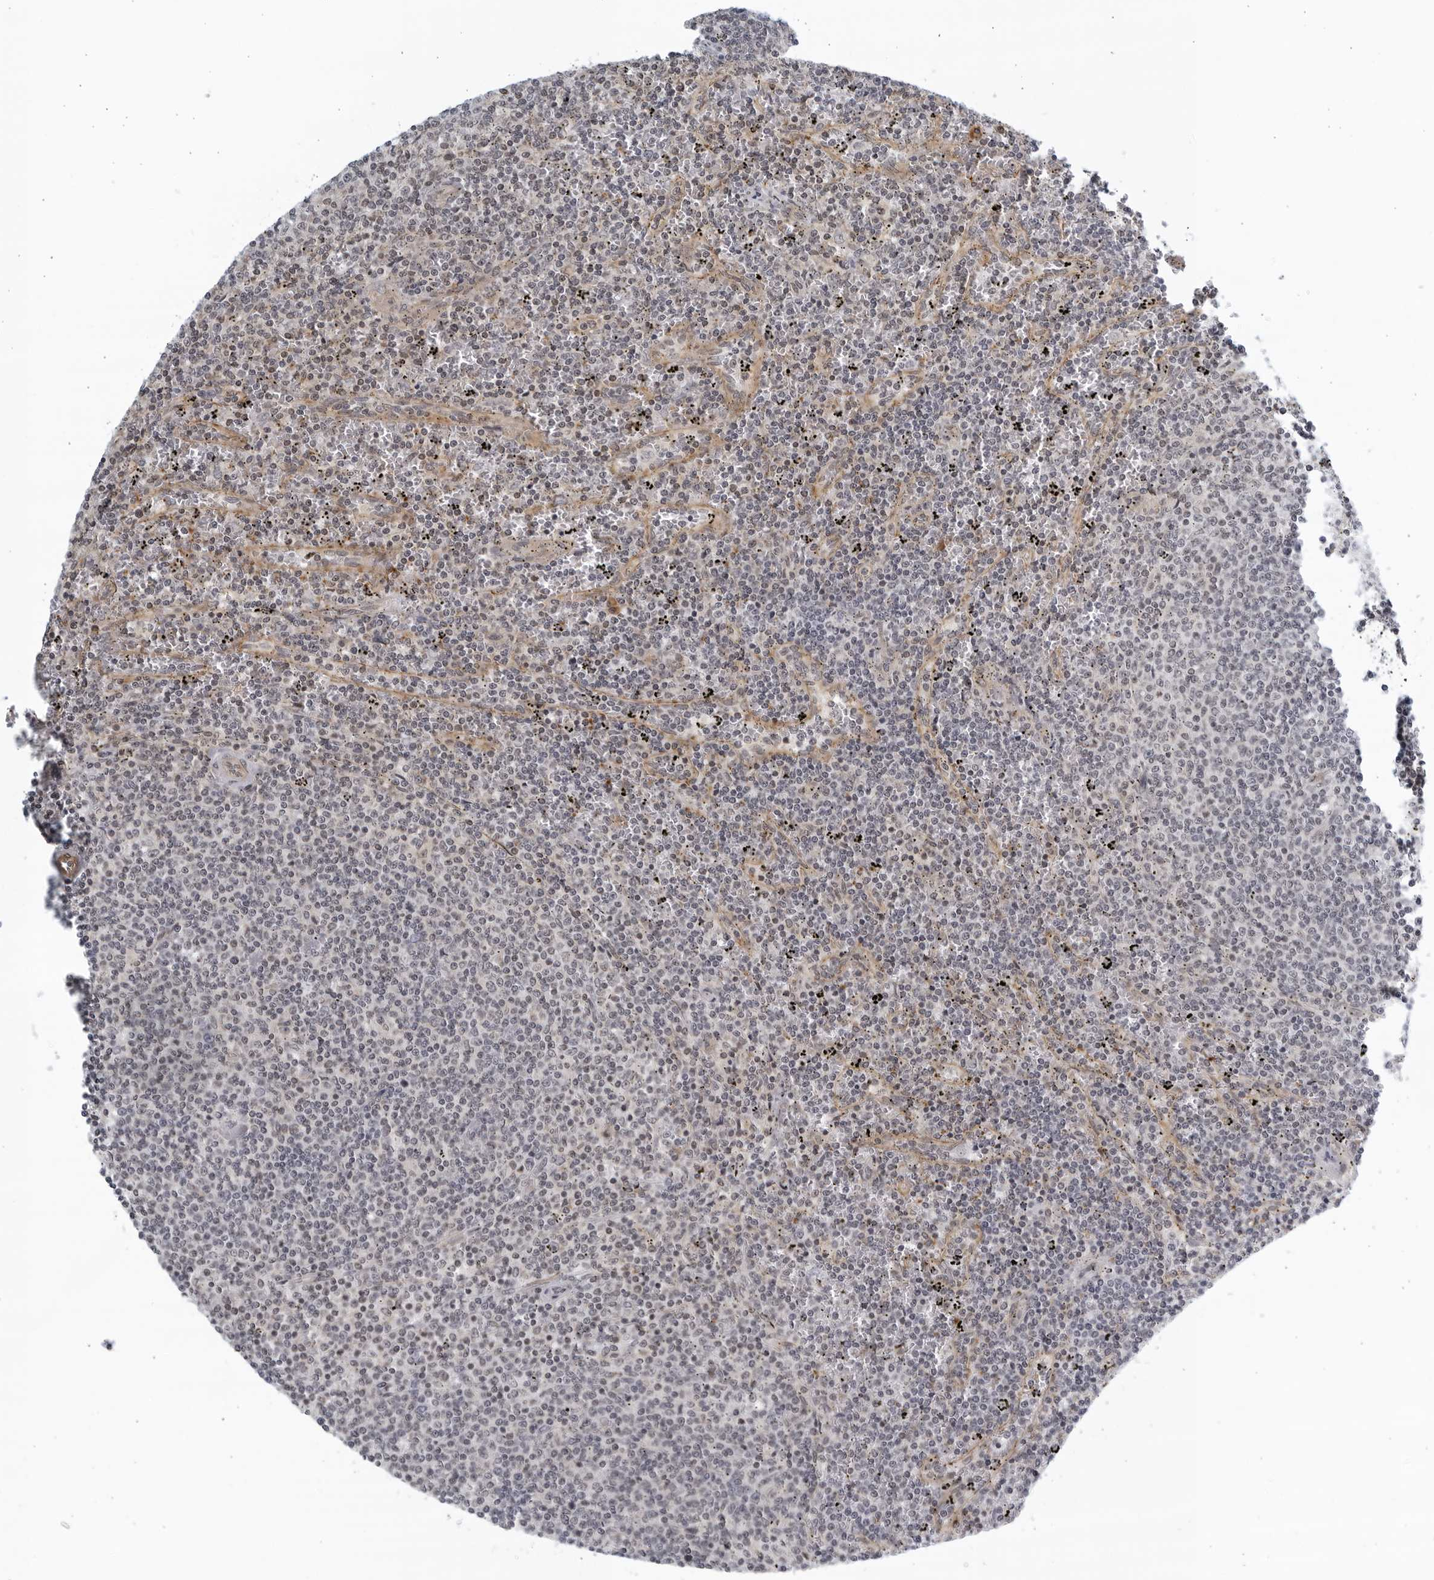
{"staining": {"intensity": "negative", "quantity": "none", "location": "none"}, "tissue": "lymphoma", "cell_type": "Tumor cells", "image_type": "cancer", "snomed": [{"axis": "morphology", "description": "Malignant lymphoma, non-Hodgkin's type, Low grade"}, {"axis": "topography", "description": "Spleen"}], "caption": "There is no significant positivity in tumor cells of lymphoma.", "gene": "SERTAD4", "patient": {"sex": "female", "age": 50}}